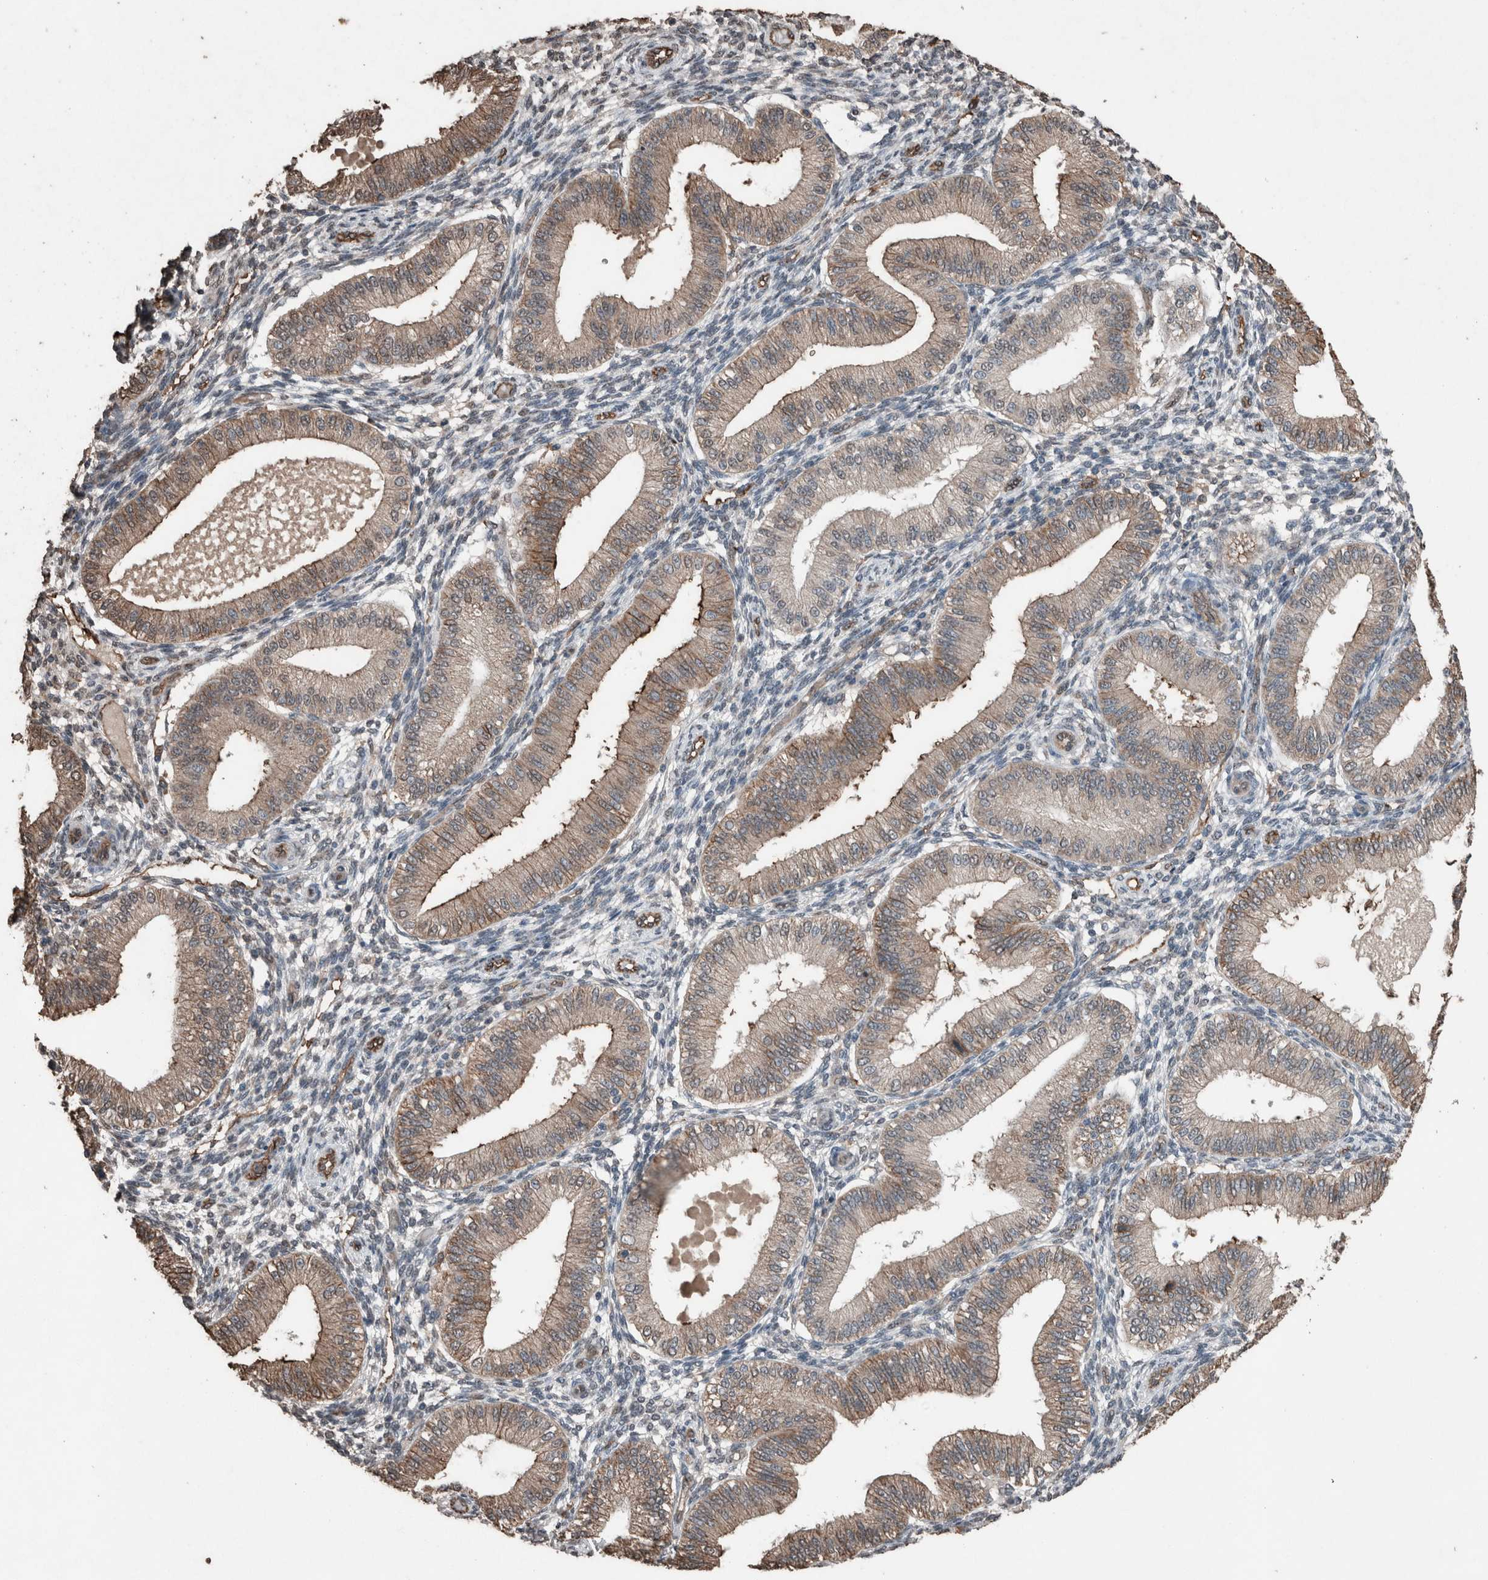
{"staining": {"intensity": "negative", "quantity": "none", "location": "none"}, "tissue": "endometrium", "cell_type": "Cells in endometrial stroma", "image_type": "normal", "snomed": [{"axis": "morphology", "description": "Normal tissue, NOS"}, {"axis": "topography", "description": "Endometrium"}], "caption": "Immunohistochemistry (IHC) micrograph of normal endometrium: human endometrium stained with DAB exhibits no significant protein expression in cells in endometrial stroma. Nuclei are stained in blue.", "gene": "S100A10", "patient": {"sex": "female", "age": 39}}